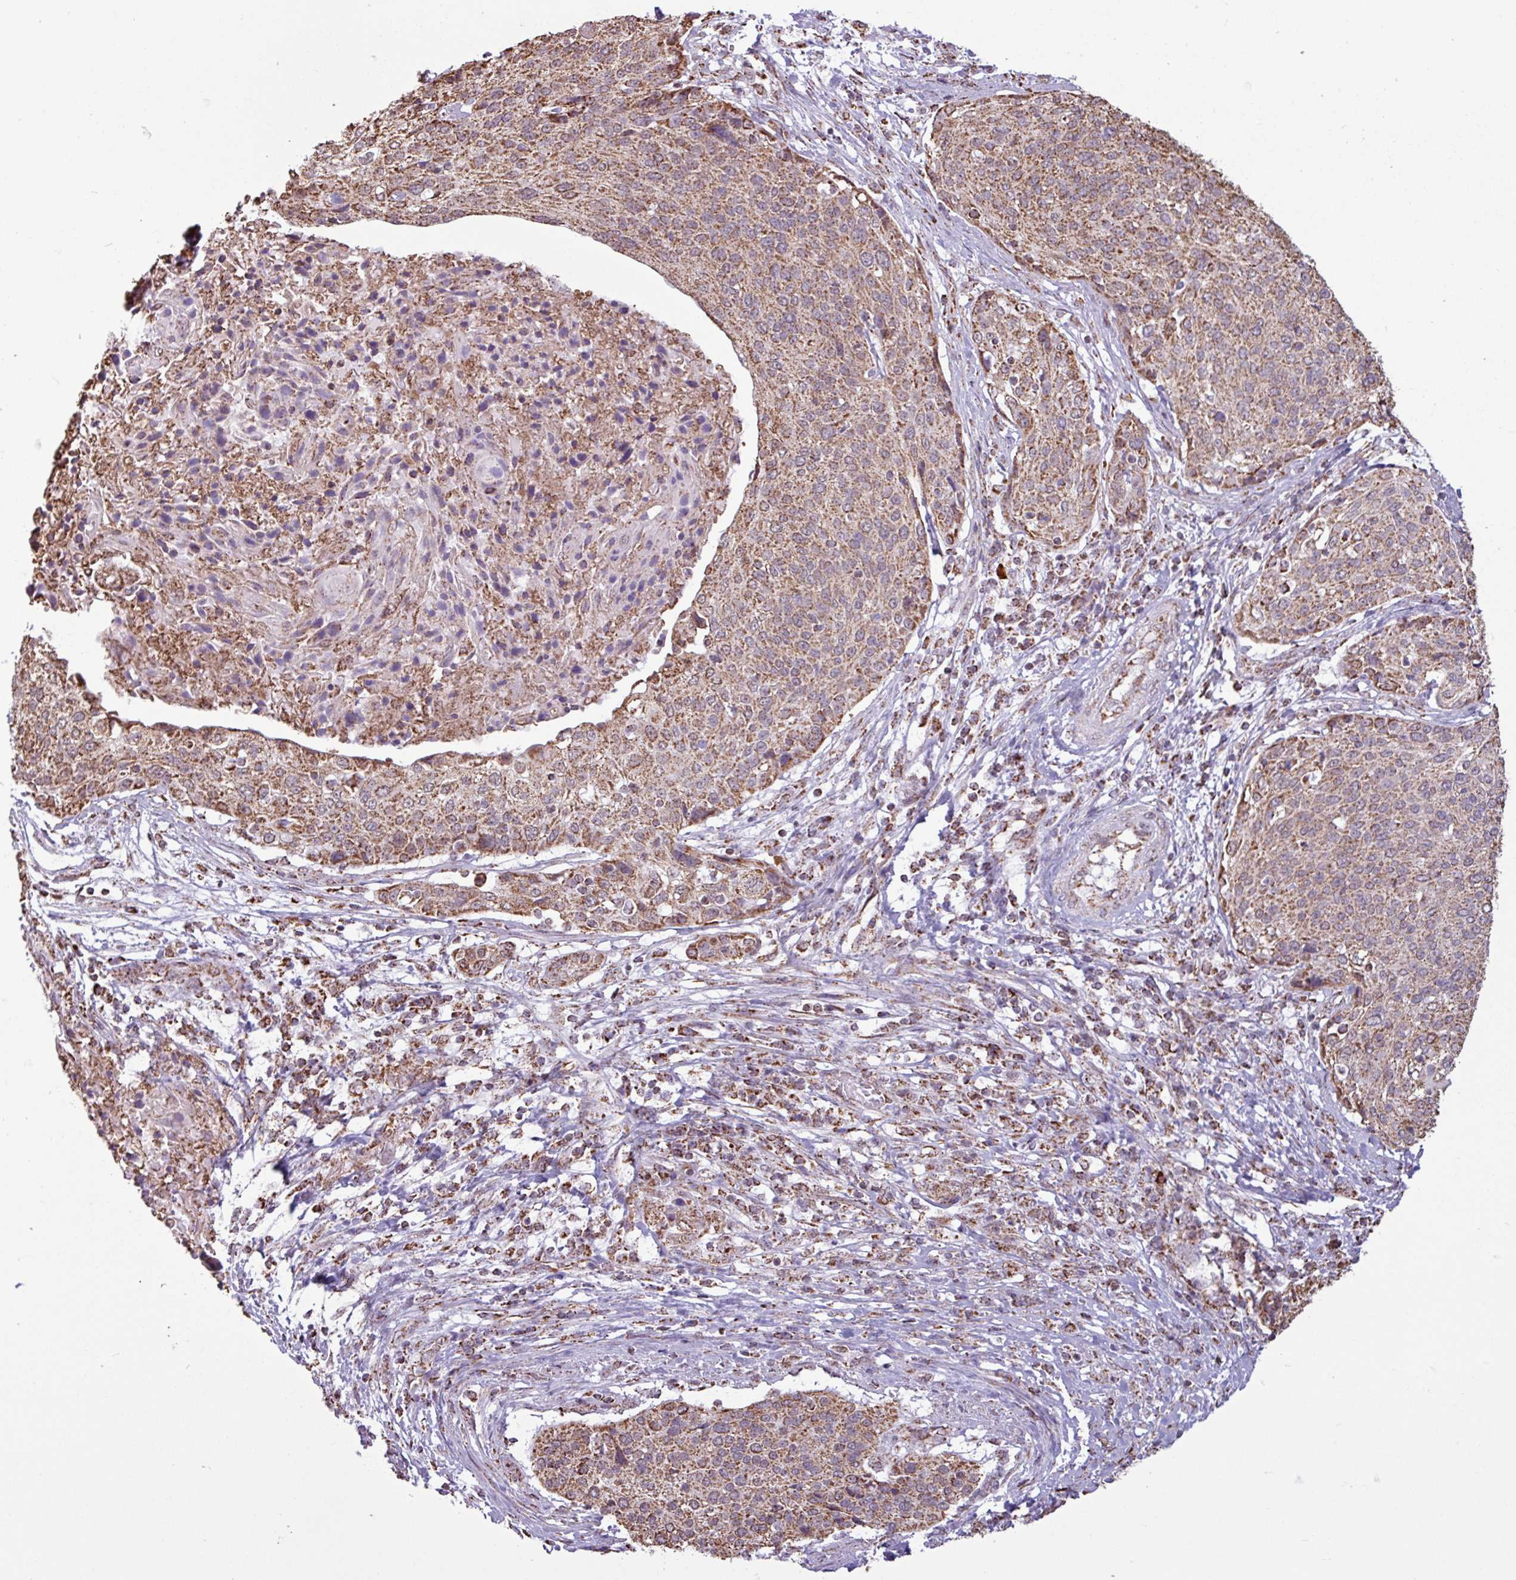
{"staining": {"intensity": "moderate", "quantity": ">75%", "location": "cytoplasmic/membranous"}, "tissue": "cervical cancer", "cell_type": "Tumor cells", "image_type": "cancer", "snomed": [{"axis": "morphology", "description": "Squamous cell carcinoma, NOS"}, {"axis": "topography", "description": "Cervix"}], "caption": "Protein expression analysis of human cervical cancer (squamous cell carcinoma) reveals moderate cytoplasmic/membranous expression in about >75% of tumor cells.", "gene": "ALG8", "patient": {"sex": "female", "age": 31}}